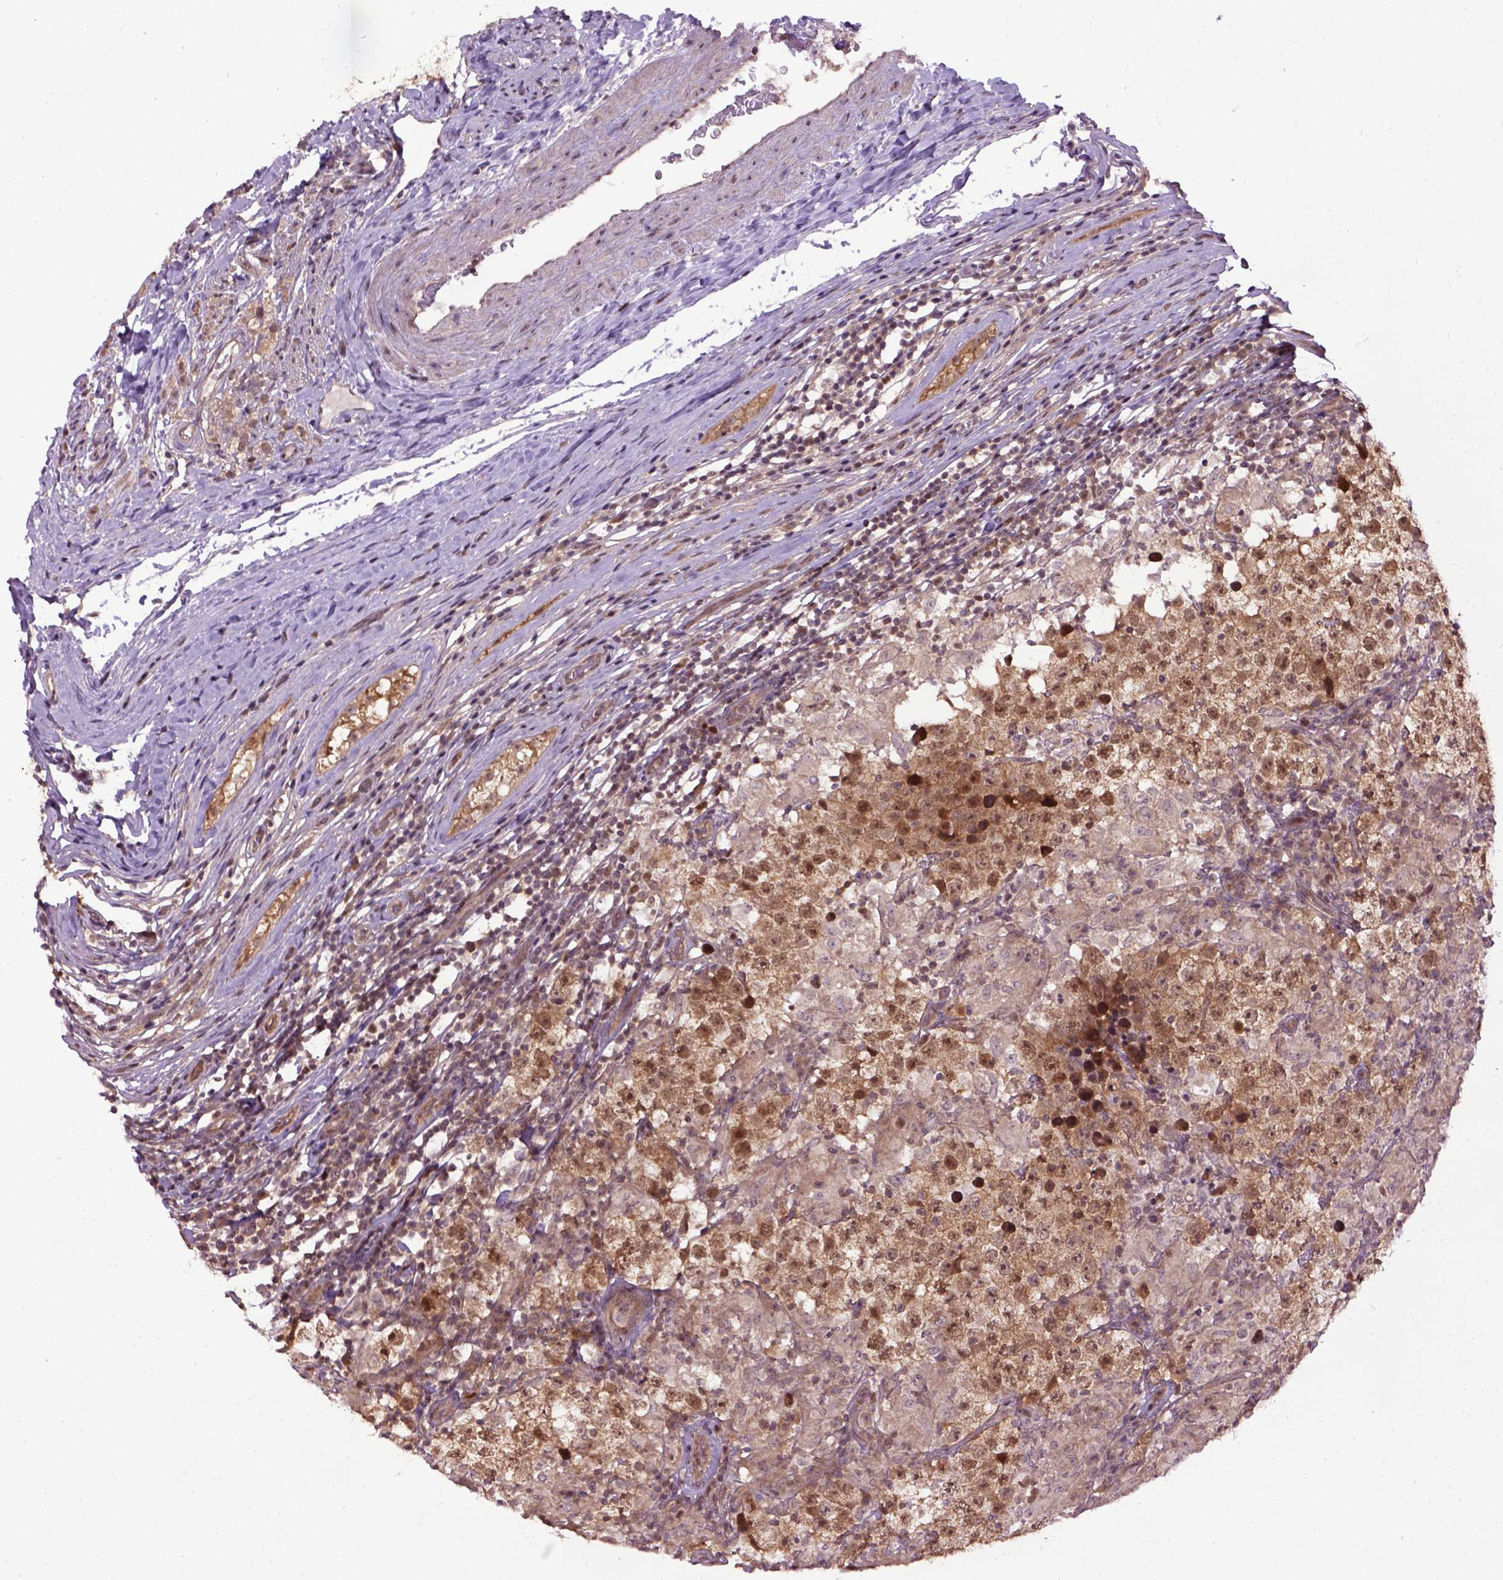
{"staining": {"intensity": "moderate", "quantity": ">75%", "location": "cytoplasmic/membranous"}, "tissue": "testis cancer", "cell_type": "Tumor cells", "image_type": "cancer", "snomed": [{"axis": "morphology", "description": "Seminoma, NOS"}, {"axis": "morphology", "description": "Carcinoma, Embryonal, NOS"}, {"axis": "topography", "description": "Testis"}], "caption": "This is an image of immunohistochemistry staining of testis cancer (seminoma), which shows moderate expression in the cytoplasmic/membranous of tumor cells.", "gene": "WDR48", "patient": {"sex": "male", "age": 41}}